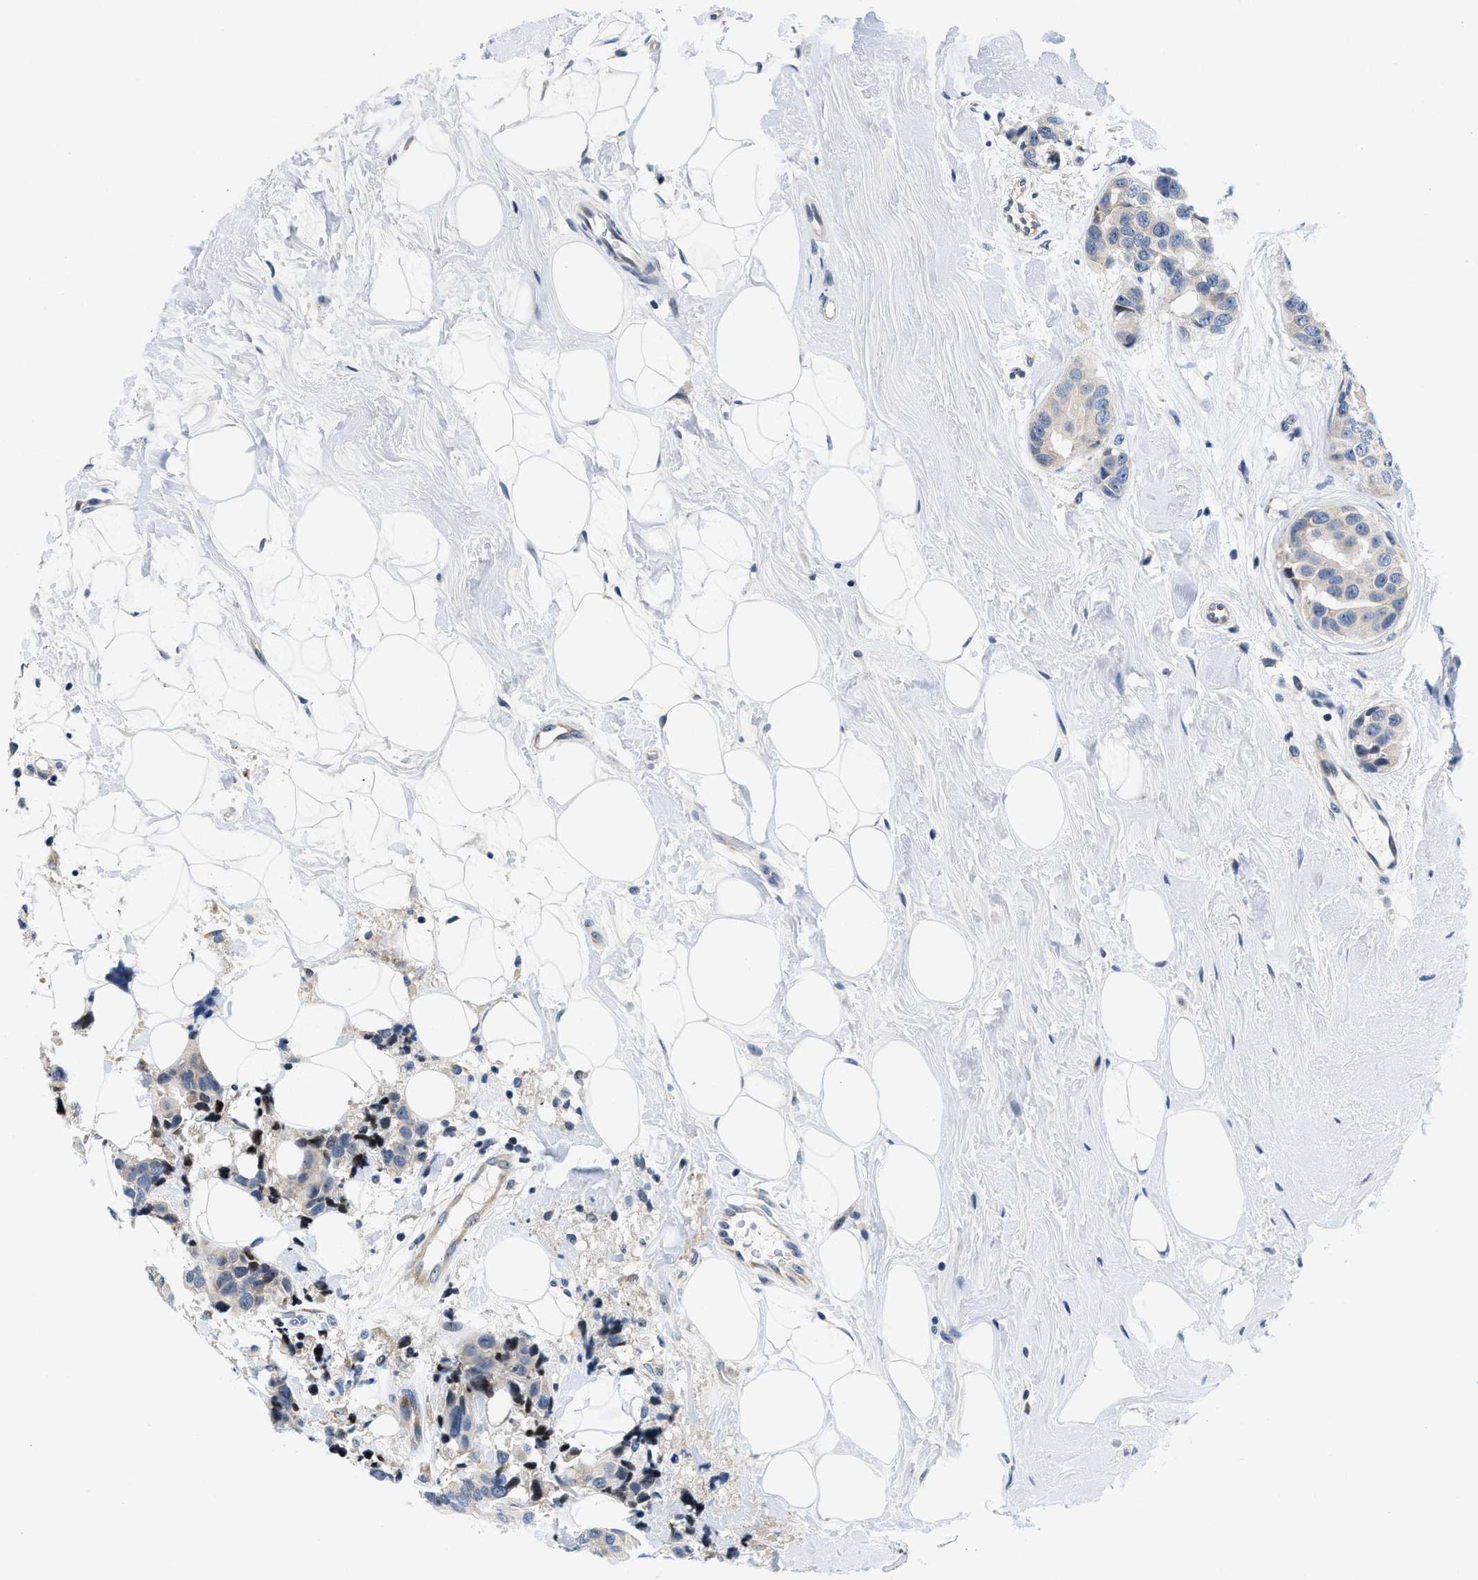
{"staining": {"intensity": "weak", "quantity": "<25%", "location": "cytoplasmic/membranous"}, "tissue": "breast cancer", "cell_type": "Tumor cells", "image_type": "cancer", "snomed": [{"axis": "morphology", "description": "Normal tissue, NOS"}, {"axis": "morphology", "description": "Duct carcinoma"}, {"axis": "topography", "description": "Breast"}], "caption": "This image is of breast infiltrating ductal carcinoma stained with immunohistochemistry to label a protein in brown with the nuclei are counter-stained blue. There is no expression in tumor cells.", "gene": "IKBKE", "patient": {"sex": "female", "age": 39}}